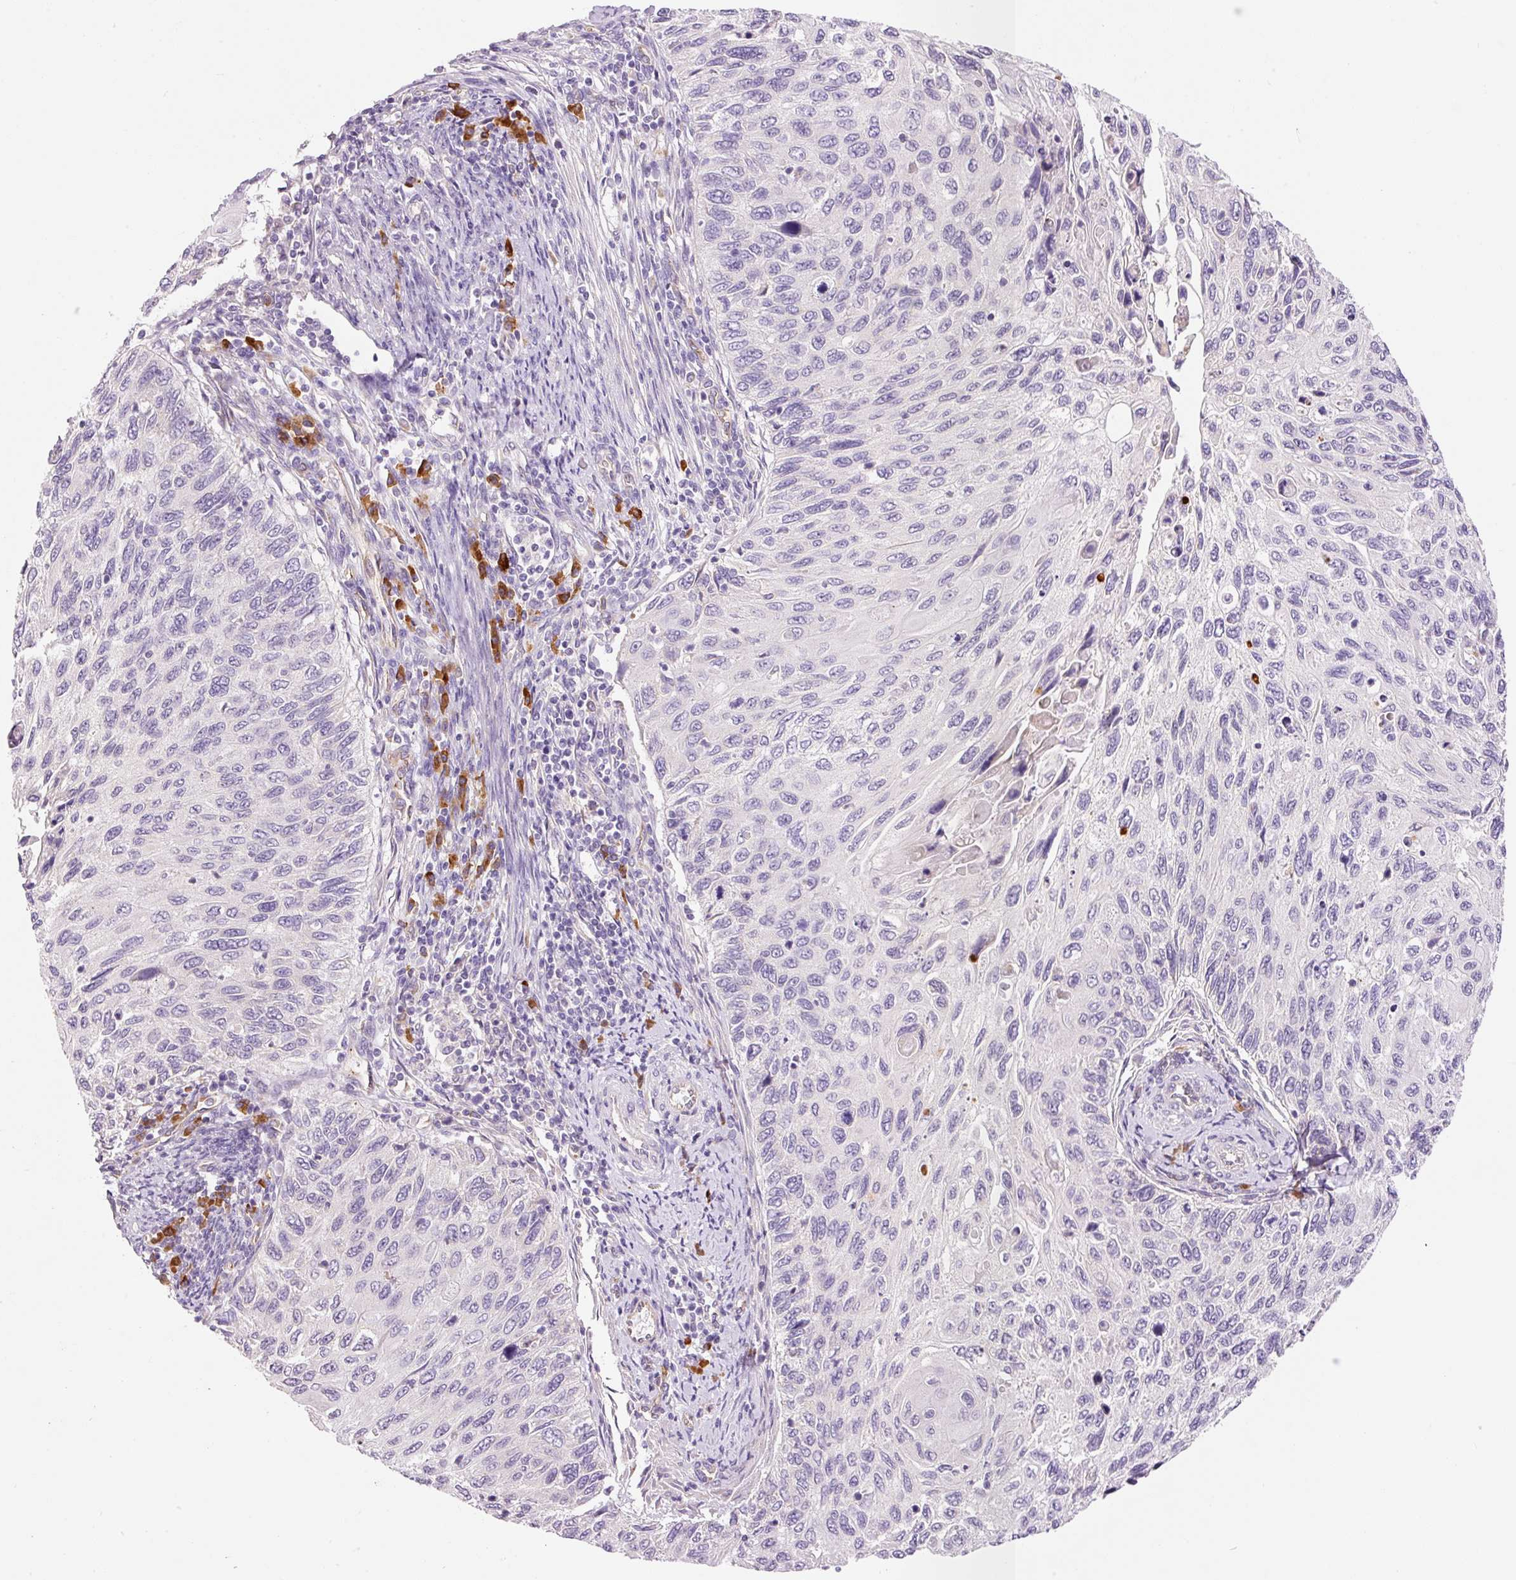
{"staining": {"intensity": "negative", "quantity": "none", "location": "none"}, "tissue": "cervical cancer", "cell_type": "Tumor cells", "image_type": "cancer", "snomed": [{"axis": "morphology", "description": "Squamous cell carcinoma, NOS"}, {"axis": "topography", "description": "Cervix"}], "caption": "This is an immunohistochemistry (IHC) image of cervical squamous cell carcinoma. There is no expression in tumor cells.", "gene": "PNPLA5", "patient": {"sex": "female", "age": 70}}